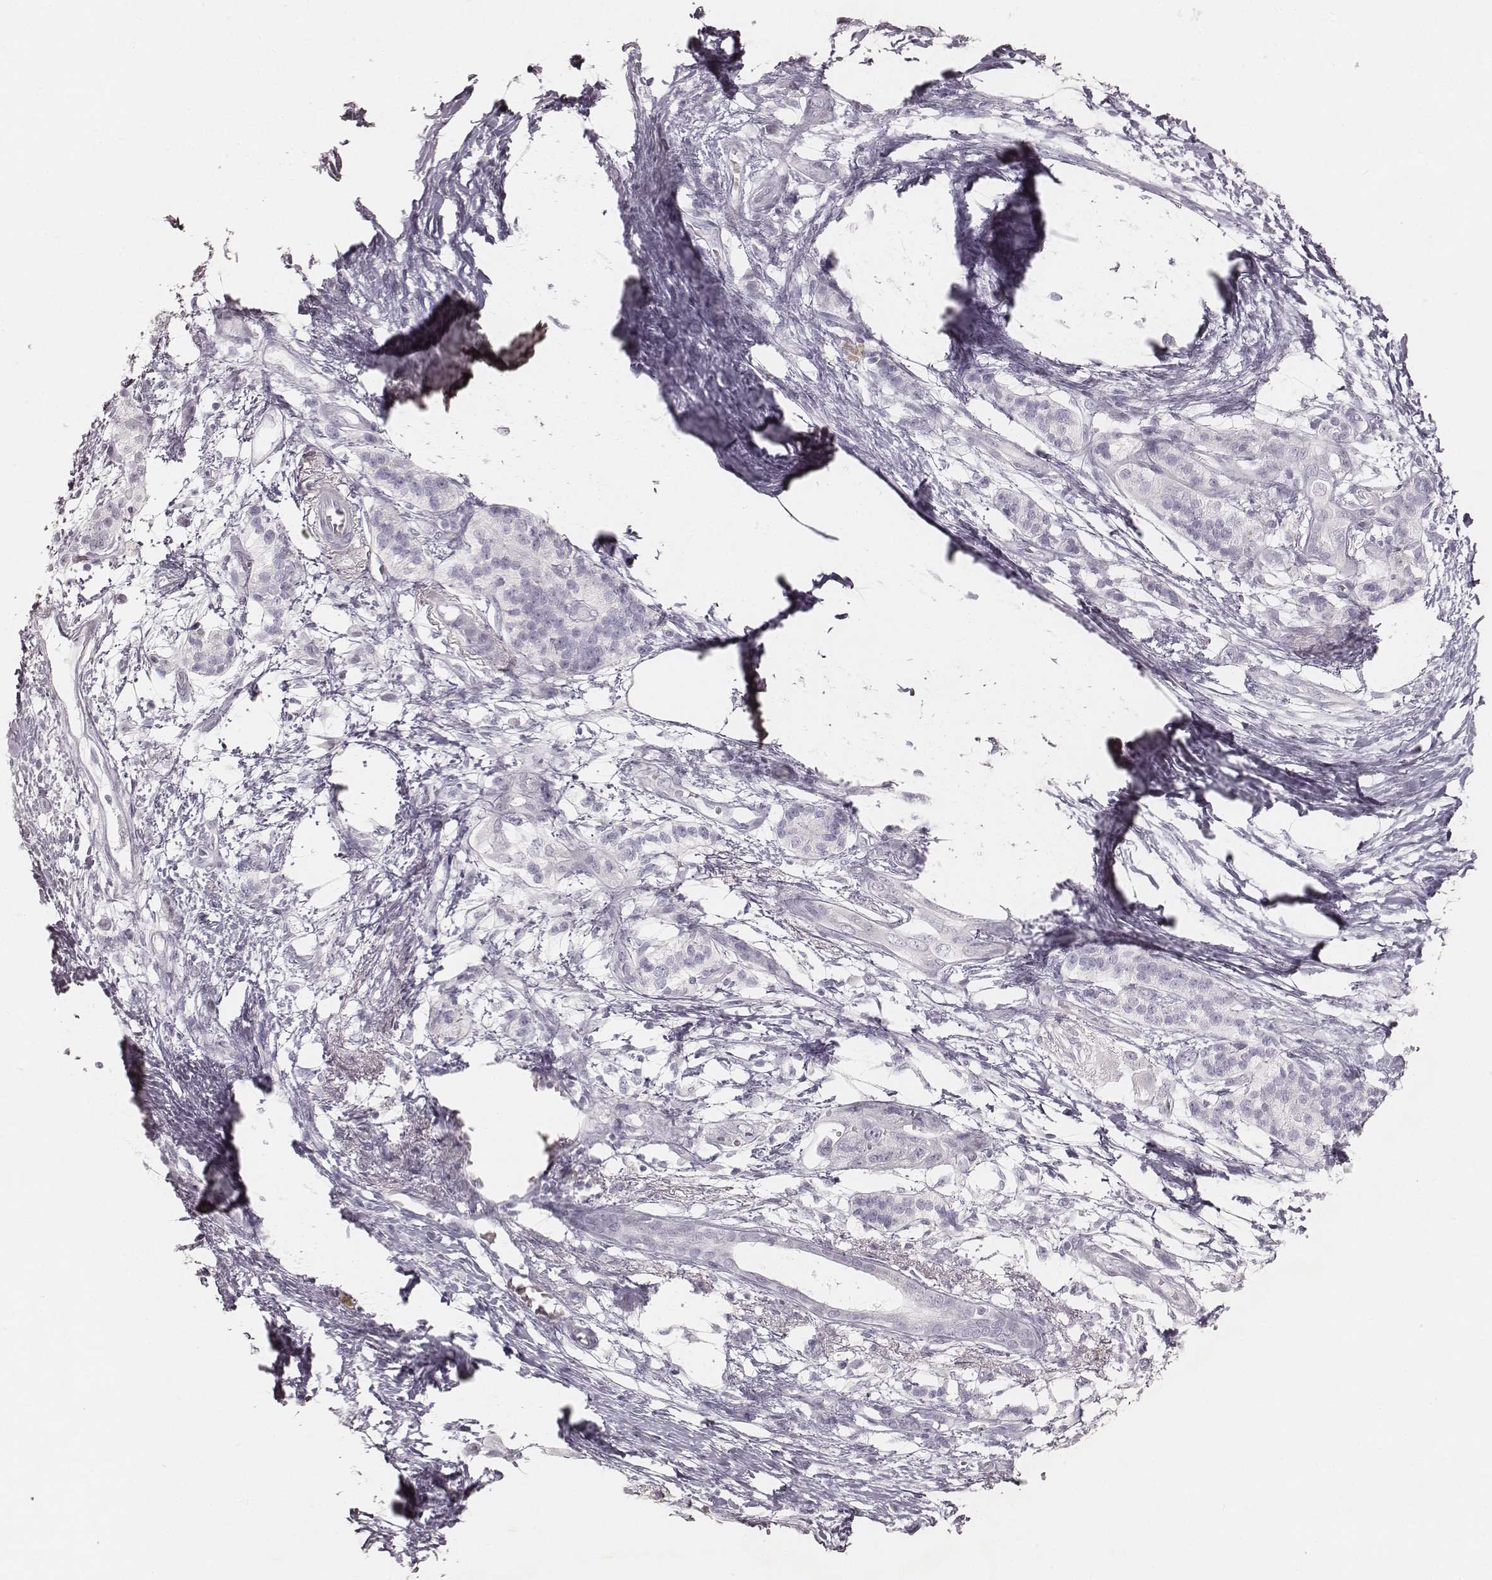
{"staining": {"intensity": "negative", "quantity": "none", "location": "none"}, "tissue": "pancreatic cancer", "cell_type": "Tumor cells", "image_type": "cancer", "snomed": [{"axis": "morphology", "description": "Adenocarcinoma, NOS"}, {"axis": "topography", "description": "Pancreas"}], "caption": "Protein analysis of pancreatic cancer (adenocarcinoma) shows no significant positivity in tumor cells.", "gene": "KRT82", "patient": {"sex": "female", "age": 72}}